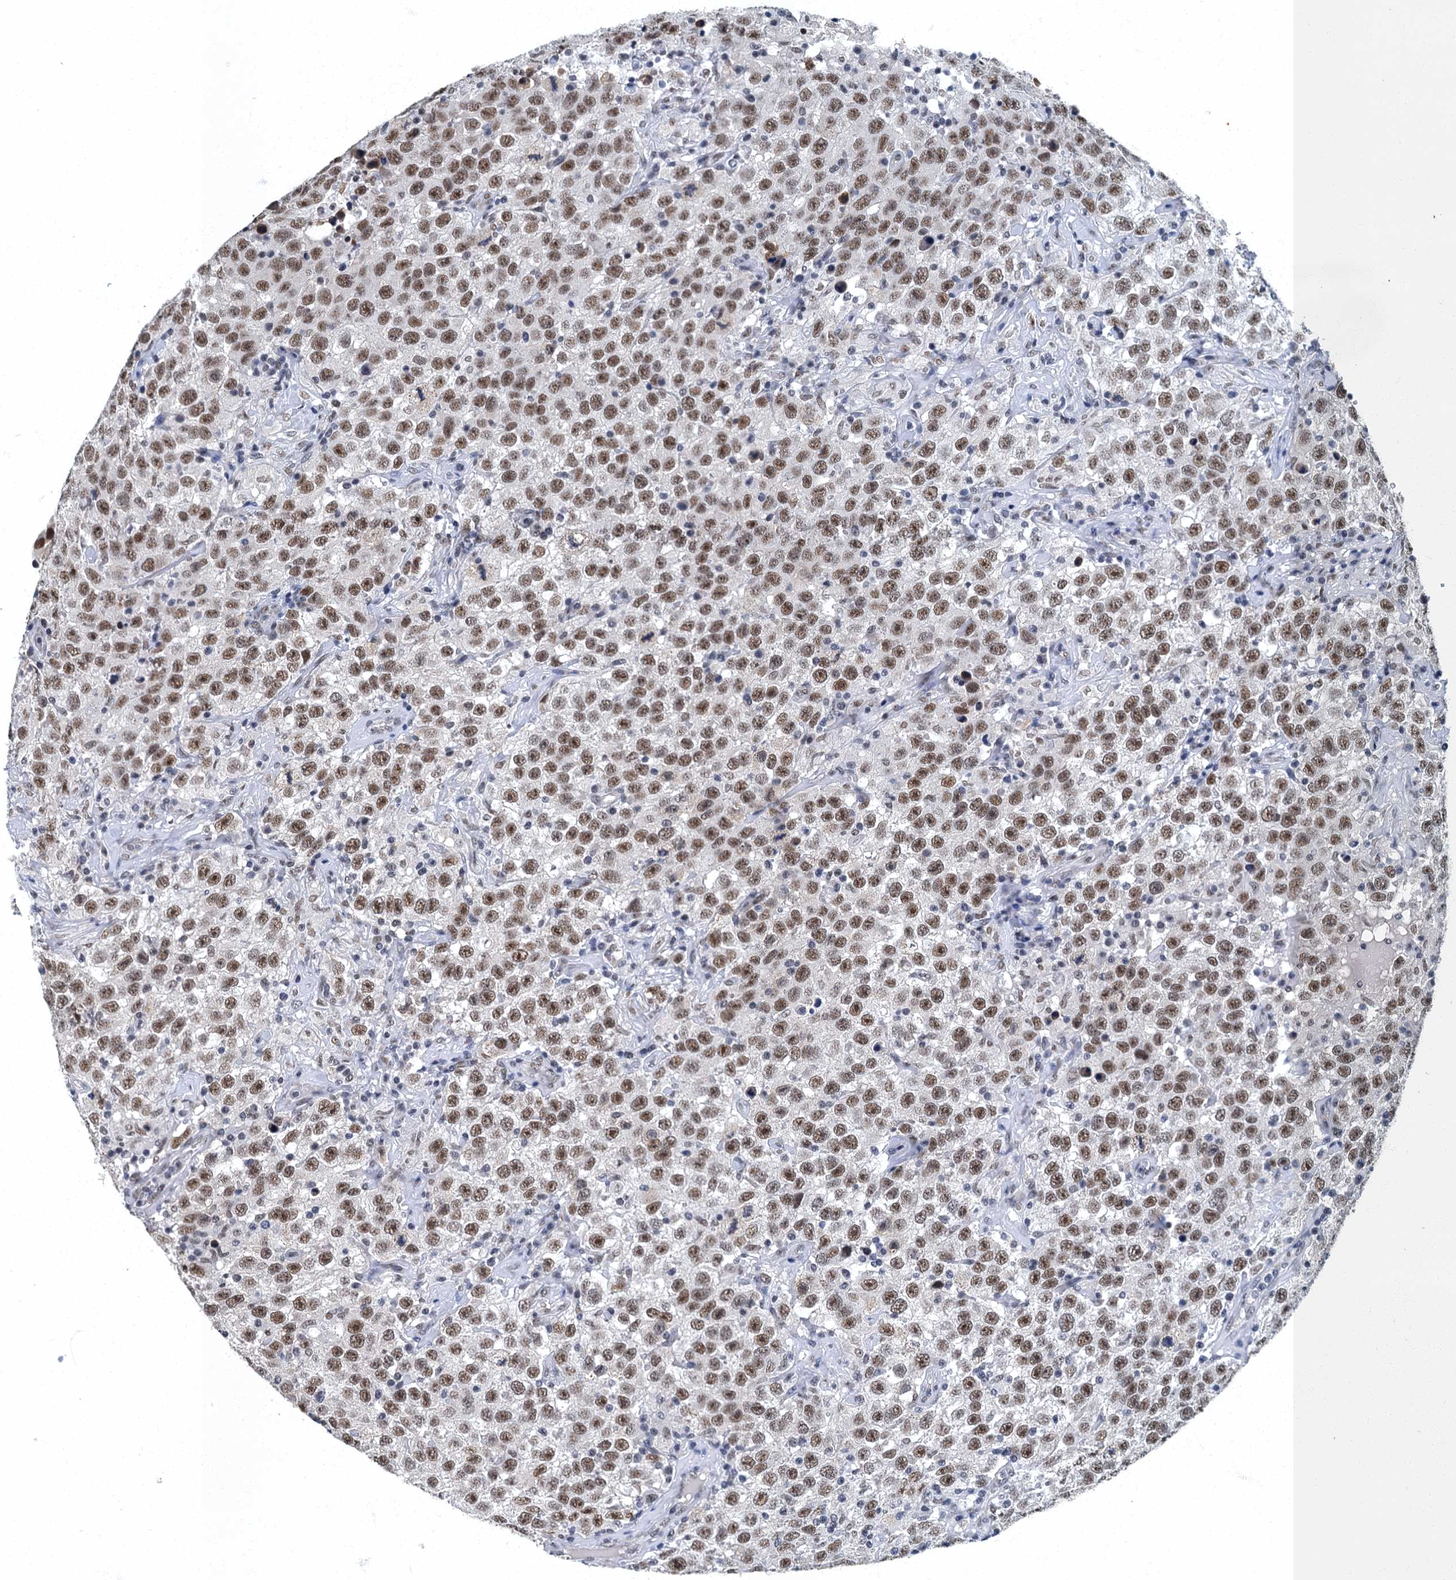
{"staining": {"intensity": "moderate", "quantity": ">75%", "location": "nuclear"}, "tissue": "testis cancer", "cell_type": "Tumor cells", "image_type": "cancer", "snomed": [{"axis": "morphology", "description": "Seminoma, NOS"}, {"axis": "topography", "description": "Testis"}], "caption": "This micrograph shows immunohistochemistry (IHC) staining of testis cancer (seminoma), with medium moderate nuclear expression in approximately >75% of tumor cells.", "gene": "GADL1", "patient": {"sex": "male", "age": 41}}